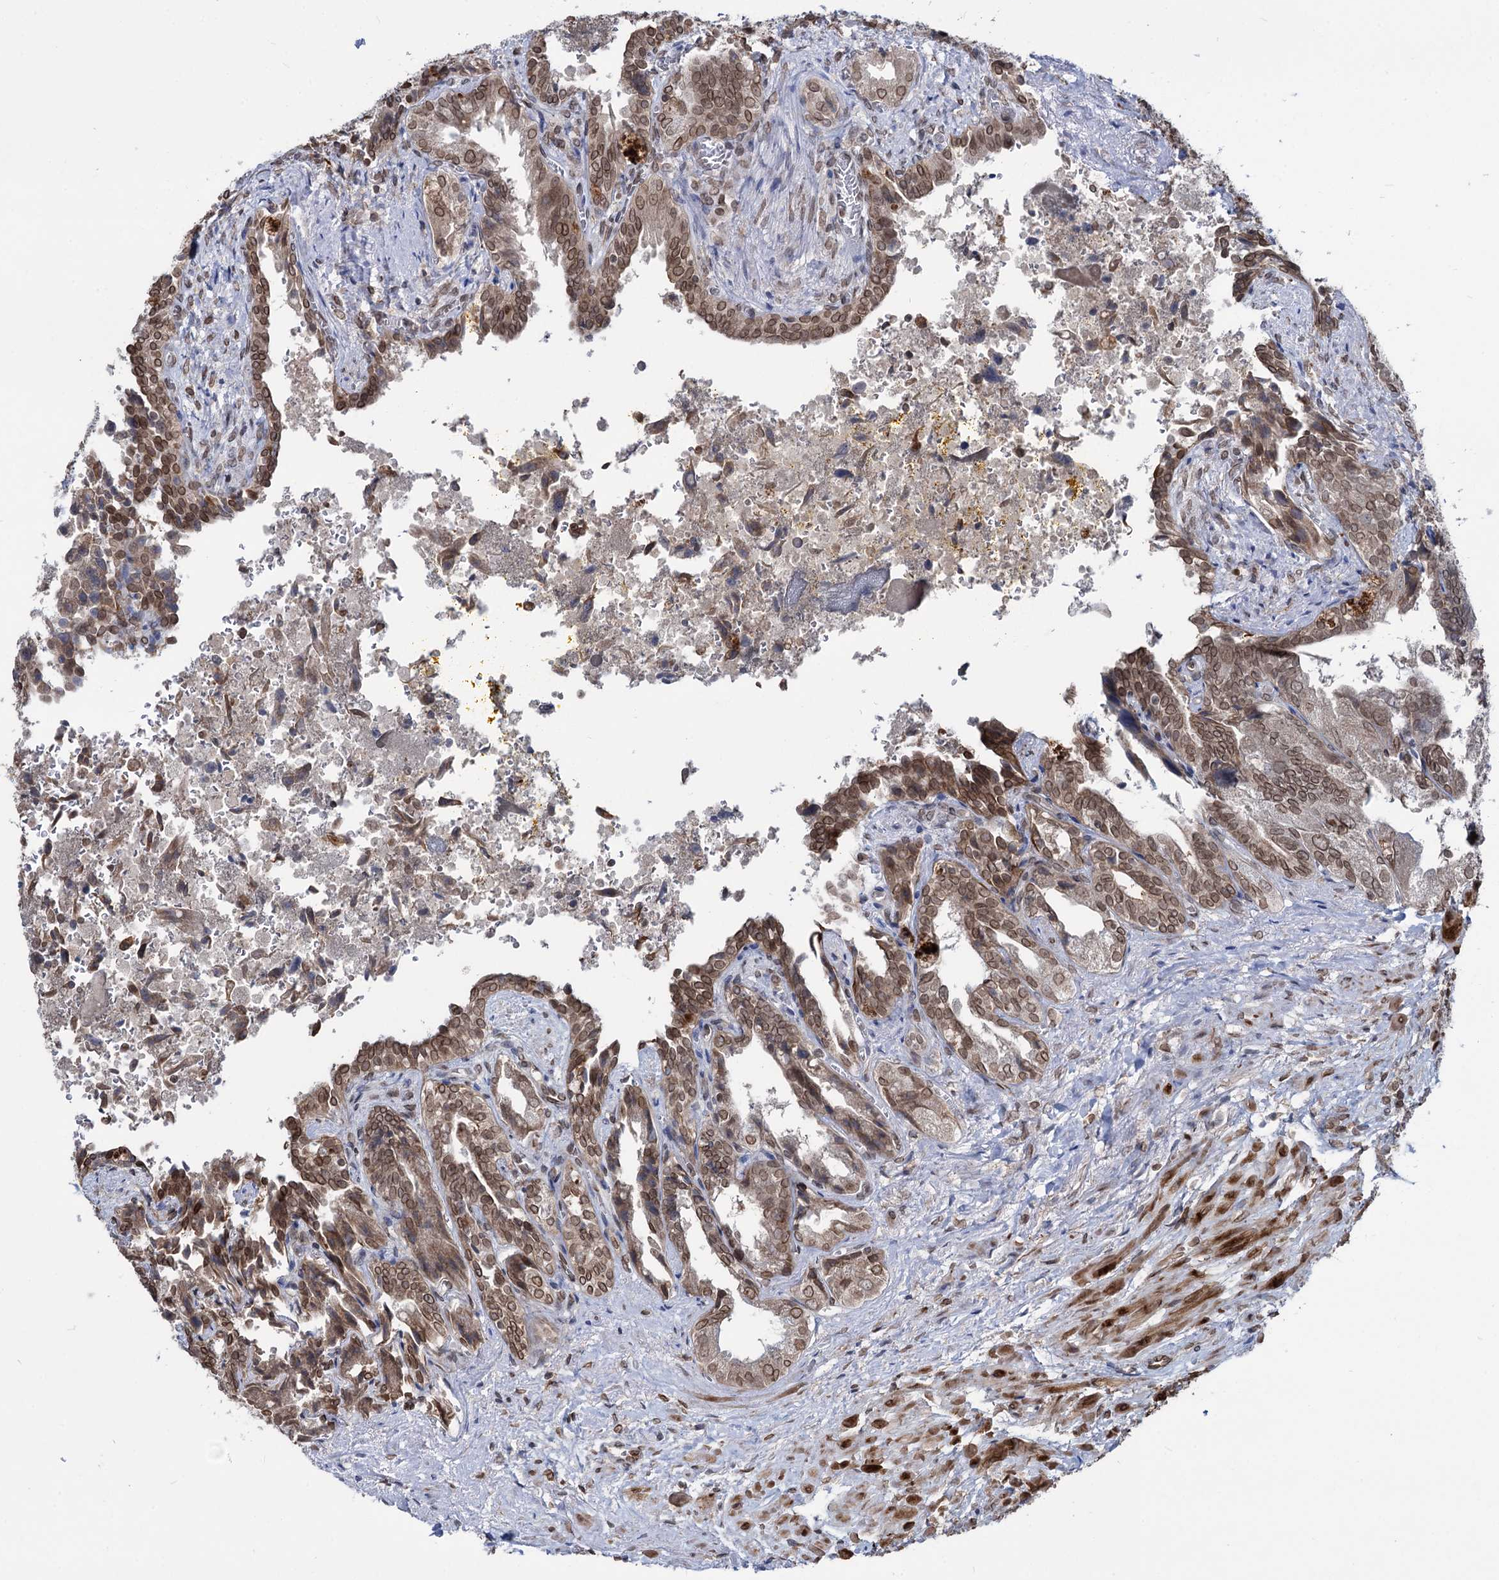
{"staining": {"intensity": "moderate", "quantity": ">75%", "location": "cytoplasmic/membranous,nuclear"}, "tissue": "seminal vesicle", "cell_type": "Glandular cells", "image_type": "normal", "snomed": [{"axis": "morphology", "description": "Normal tissue, NOS"}, {"axis": "topography", "description": "Seminal veicle"}], "caption": "Protein expression analysis of normal seminal vesicle demonstrates moderate cytoplasmic/membranous,nuclear staining in about >75% of glandular cells. (DAB (3,3'-diaminobenzidine) = brown stain, brightfield microscopy at high magnification).", "gene": "RNF6", "patient": {"sex": "male", "age": 63}}